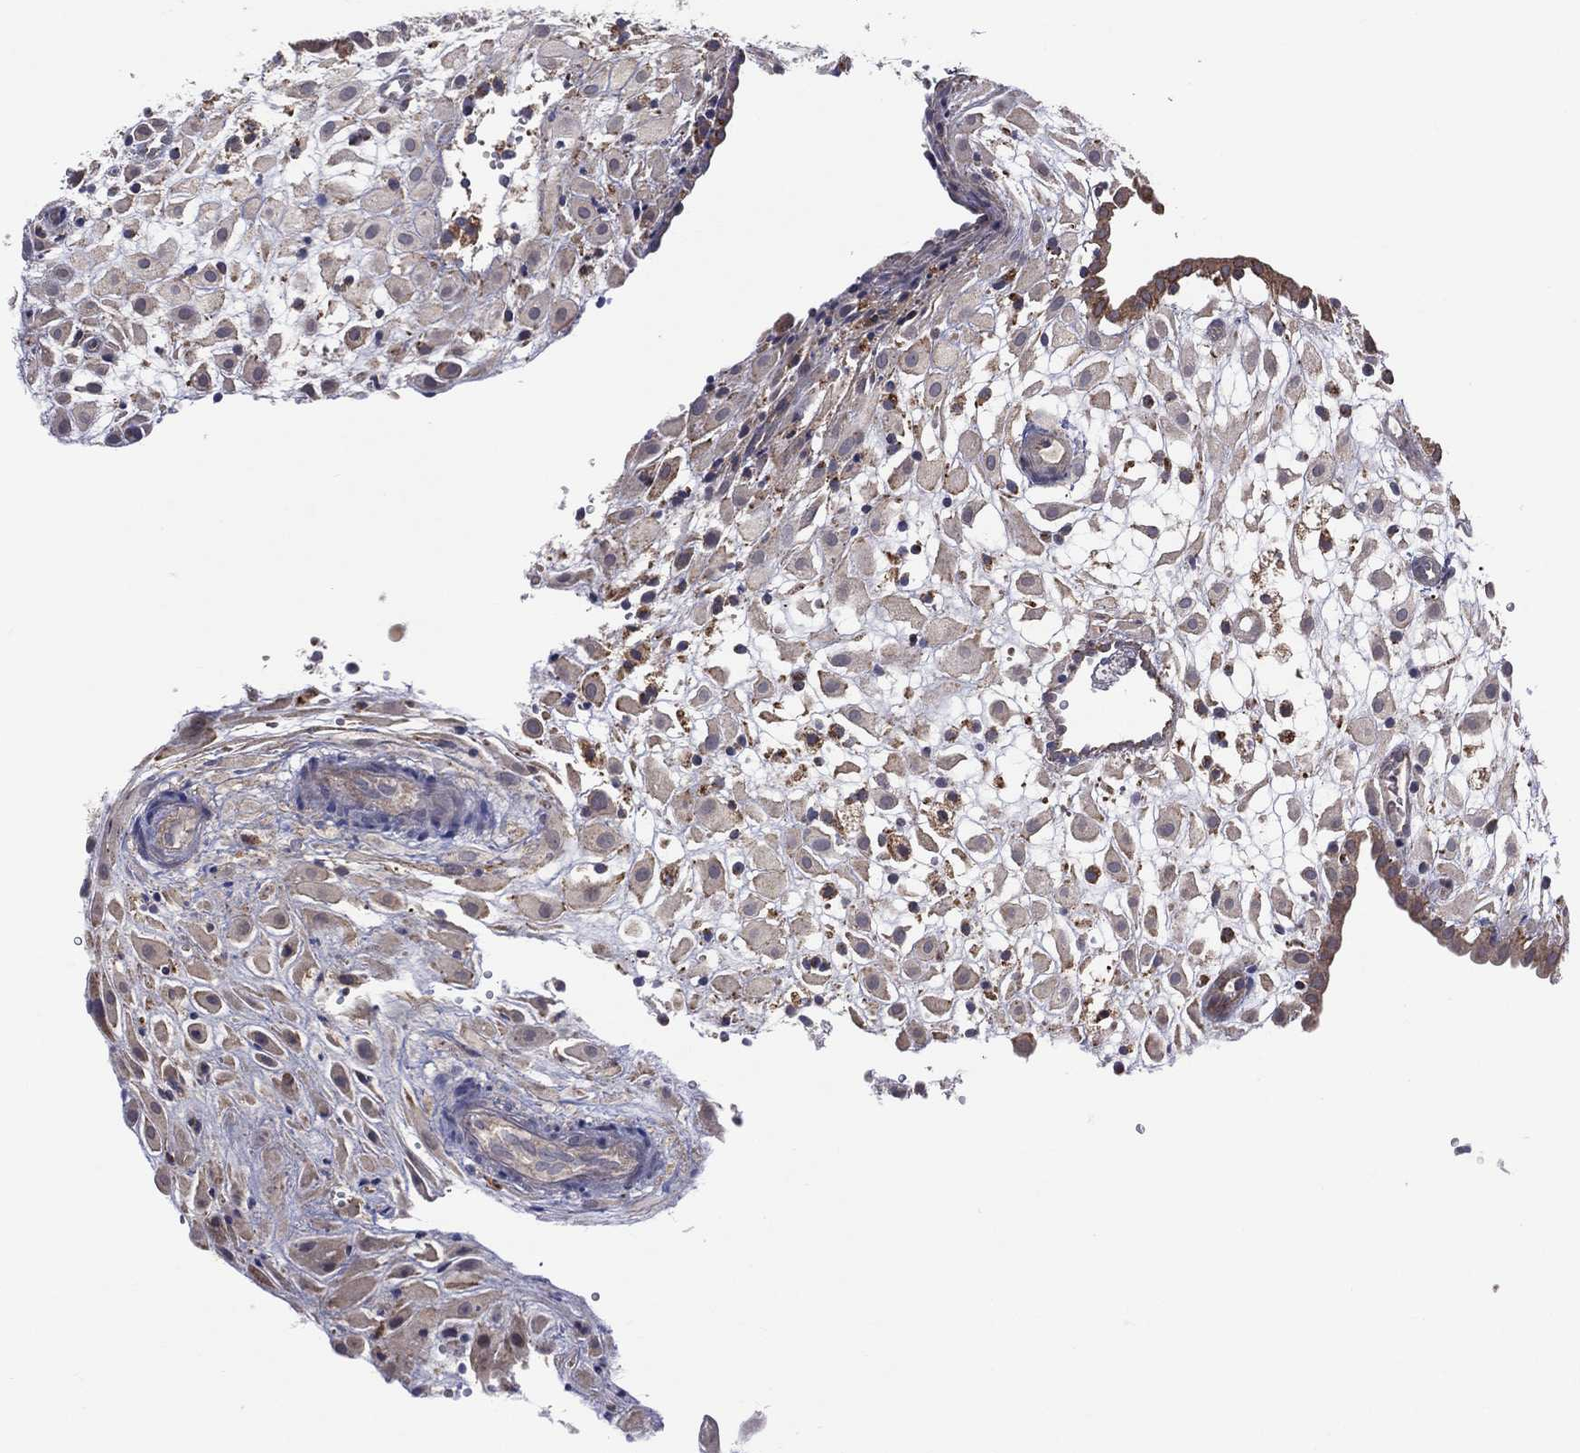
{"staining": {"intensity": "weak", "quantity": "<25%", "location": "cytoplasmic/membranous"}, "tissue": "placenta", "cell_type": "Decidual cells", "image_type": "normal", "snomed": [{"axis": "morphology", "description": "Normal tissue, NOS"}, {"axis": "topography", "description": "Placenta"}], "caption": "High power microscopy histopathology image of an IHC photomicrograph of normal placenta, revealing no significant expression in decidual cells.", "gene": "STARD3", "patient": {"sex": "female", "age": 24}}